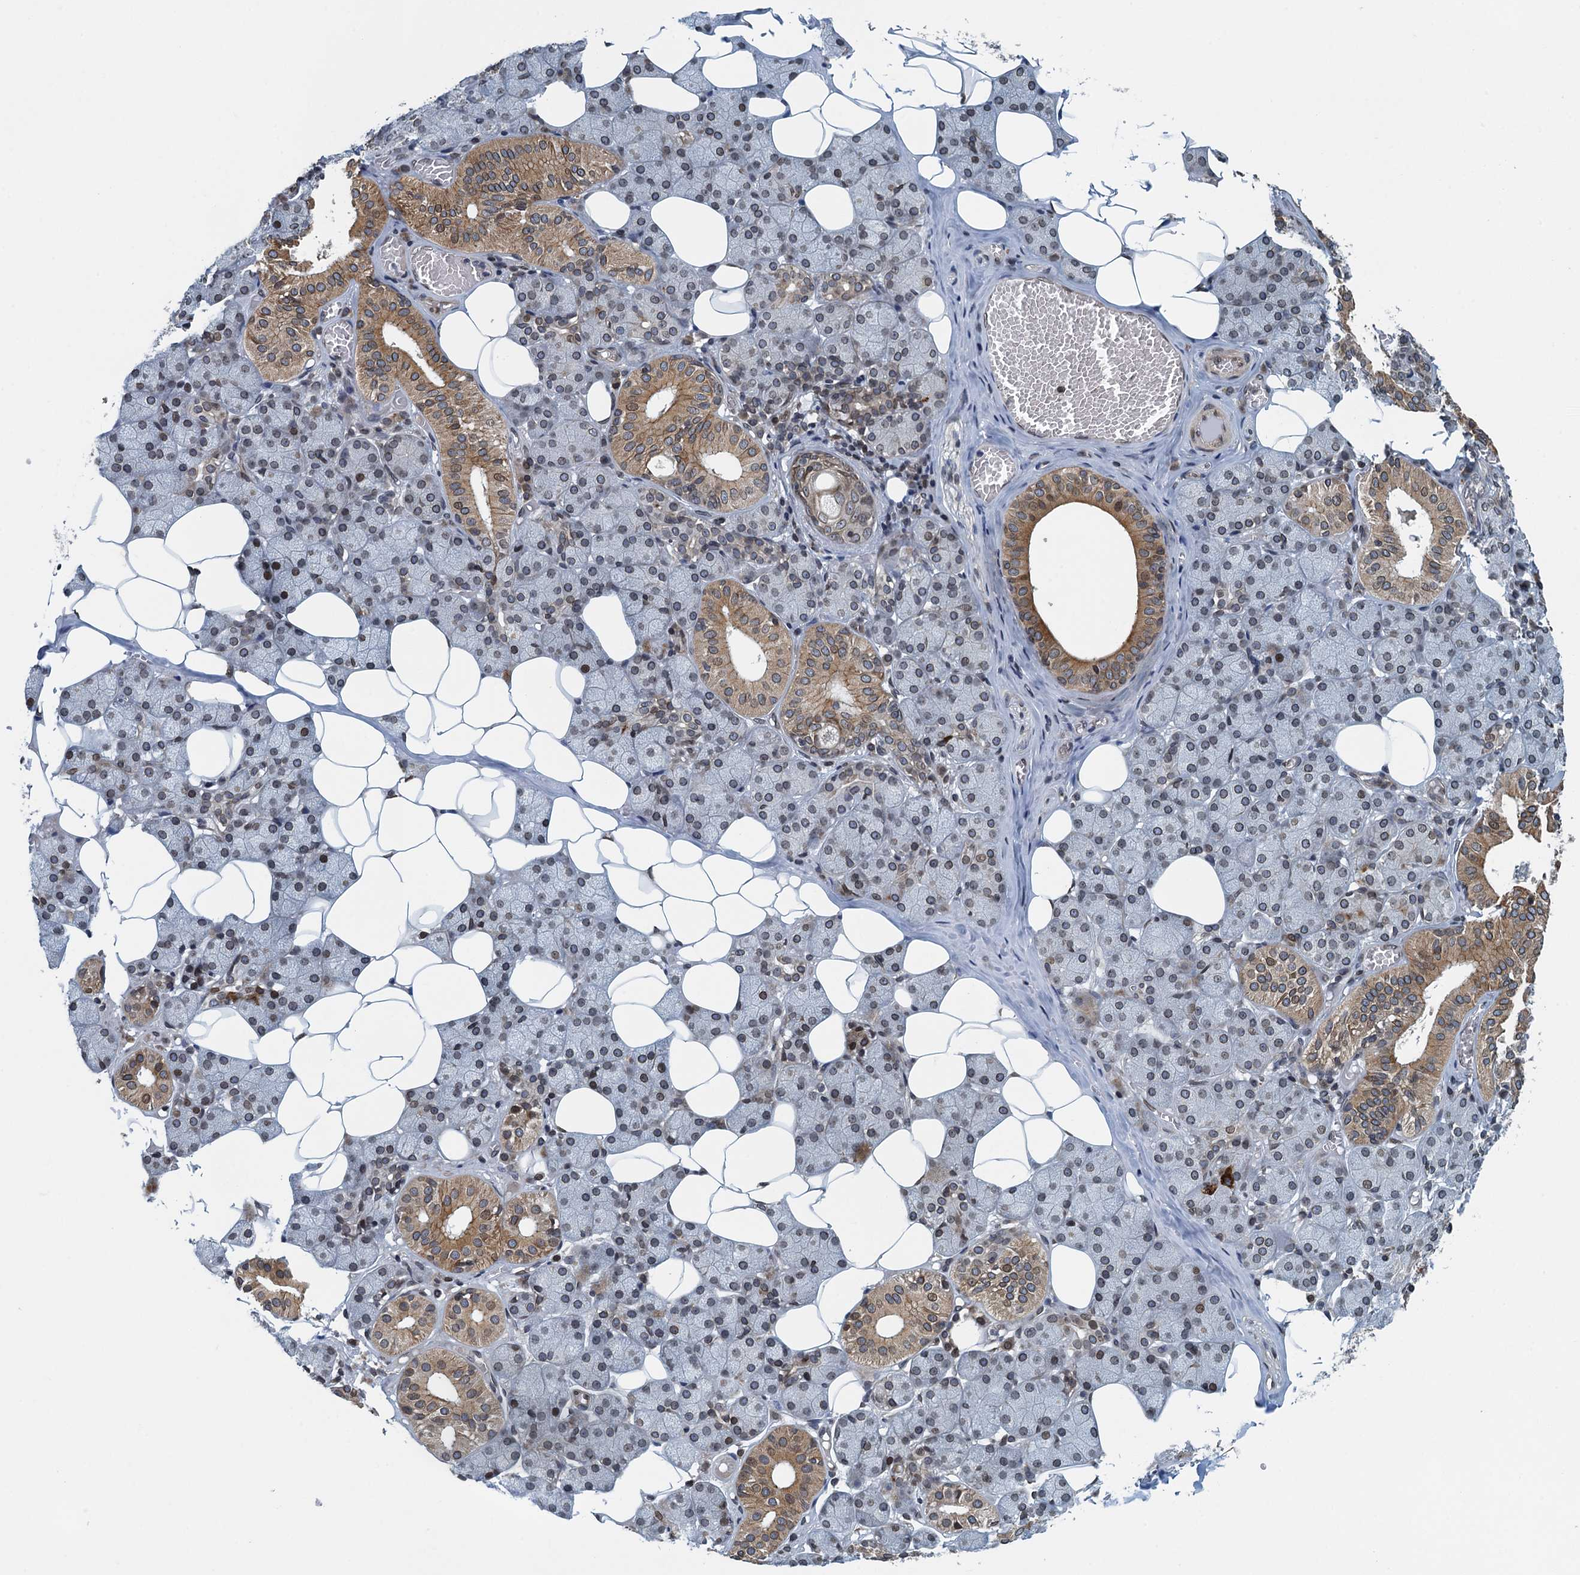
{"staining": {"intensity": "moderate", "quantity": "25%-75%", "location": "cytoplasmic/membranous,nuclear"}, "tissue": "salivary gland", "cell_type": "Glandular cells", "image_type": "normal", "snomed": [{"axis": "morphology", "description": "Normal tissue, NOS"}, {"axis": "topography", "description": "Salivary gland"}], "caption": "Salivary gland stained with immunohistochemistry (IHC) displays moderate cytoplasmic/membranous,nuclear positivity in about 25%-75% of glandular cells.", "gene": "CCDC34", "patient": {"sex": "female", "age": 33}}